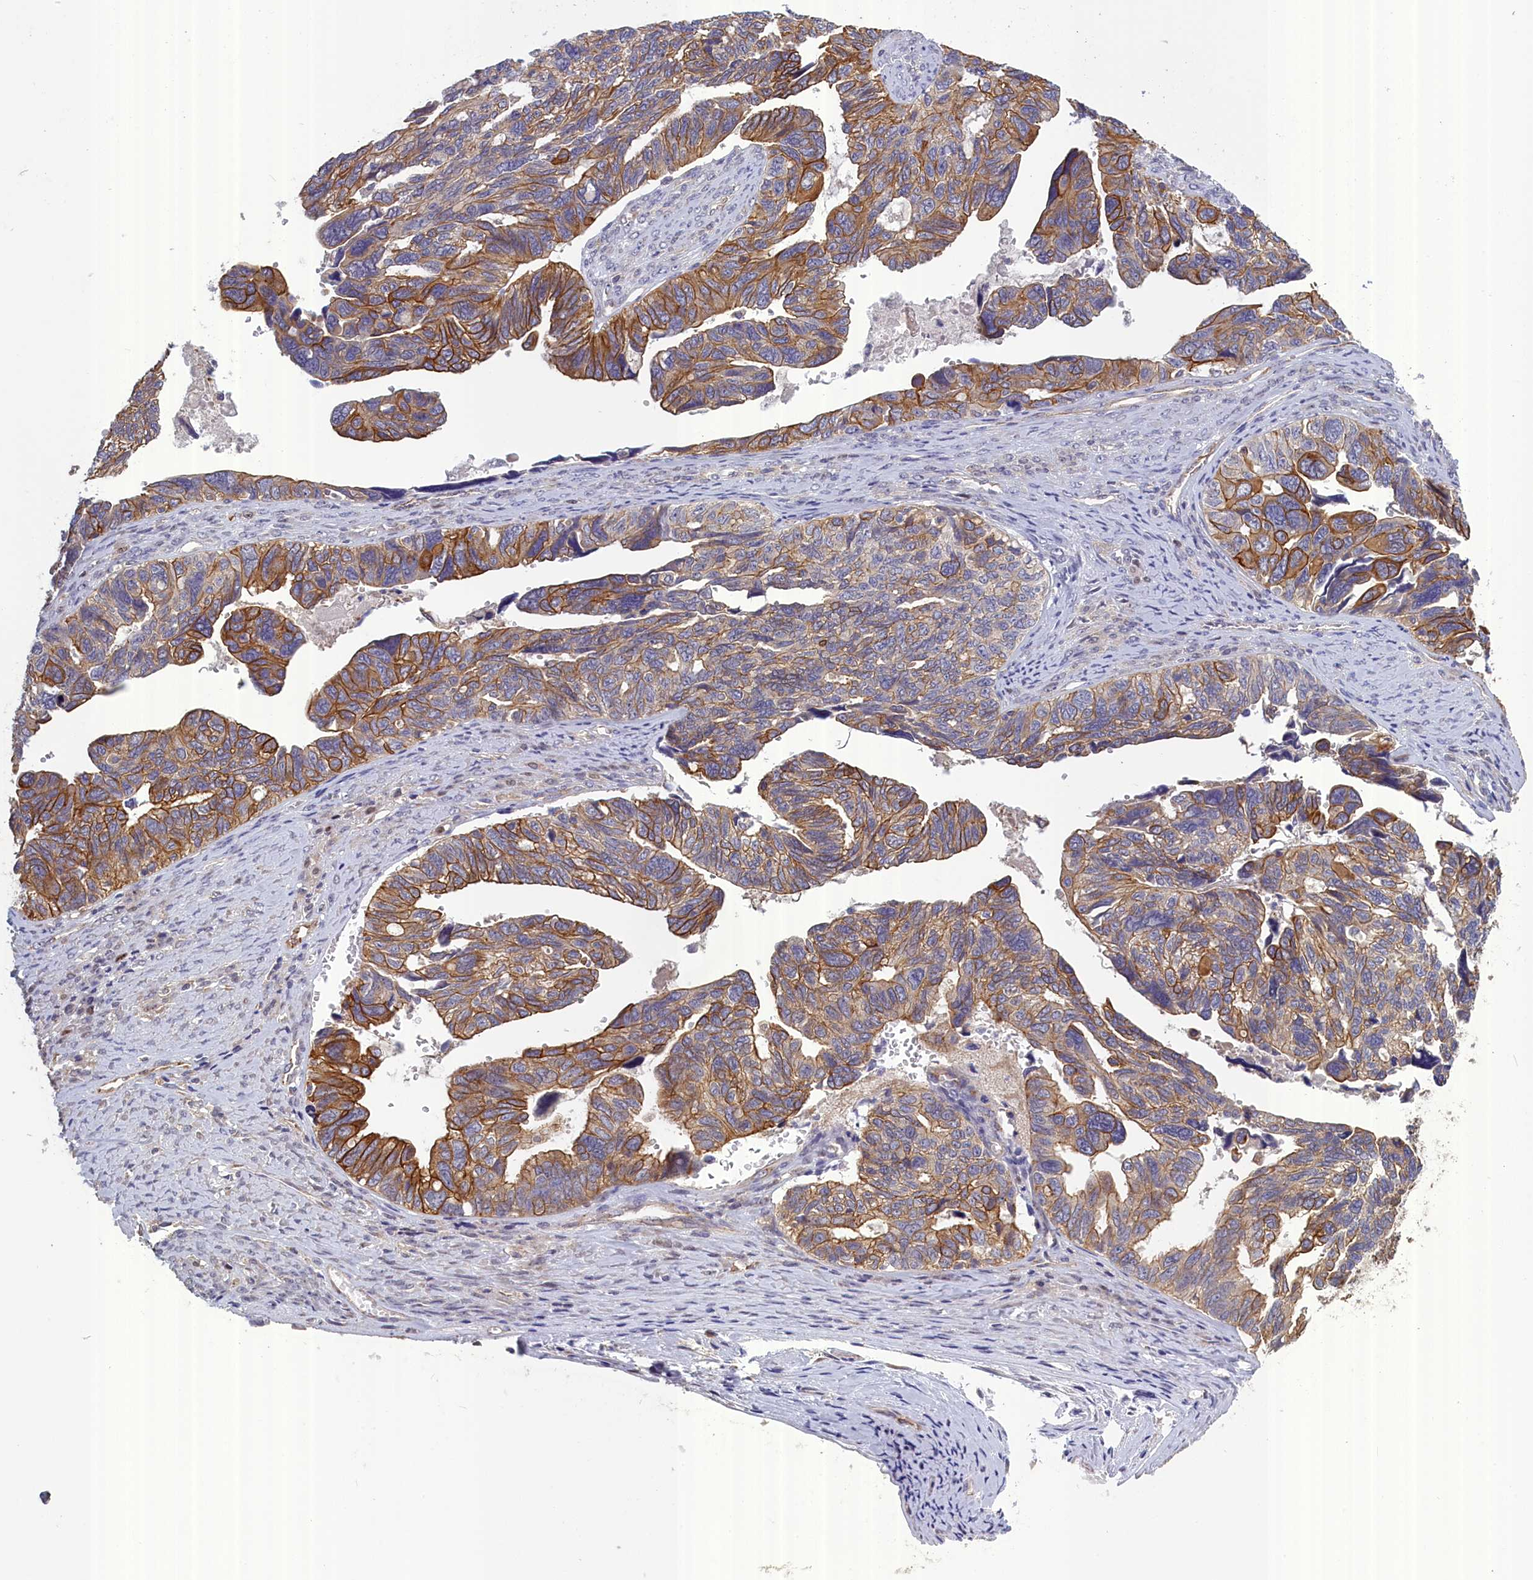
{"staining": {"intensity": "moderate", "quantity": ">75%", "location": "cytoplasmic/membranous"}, "tissue": "ovarian cancer", "cell_type": "Tumor cells", "image_type": "cancer", "snomed": [{"axis": "morphology", "description": "Cystadenocarcinoma, serous, NOS"}, {"axis": "topography", "description": "Ovary"}], "caption": "This is a micrograph of IHC staining of ovarian serous cystadenocarcinoma, which shows moderate expression in the cytoplasmic/membranous of tumor cells.", "gene": "COL19A1", "patient": {"sex": "female", "age": 79}}